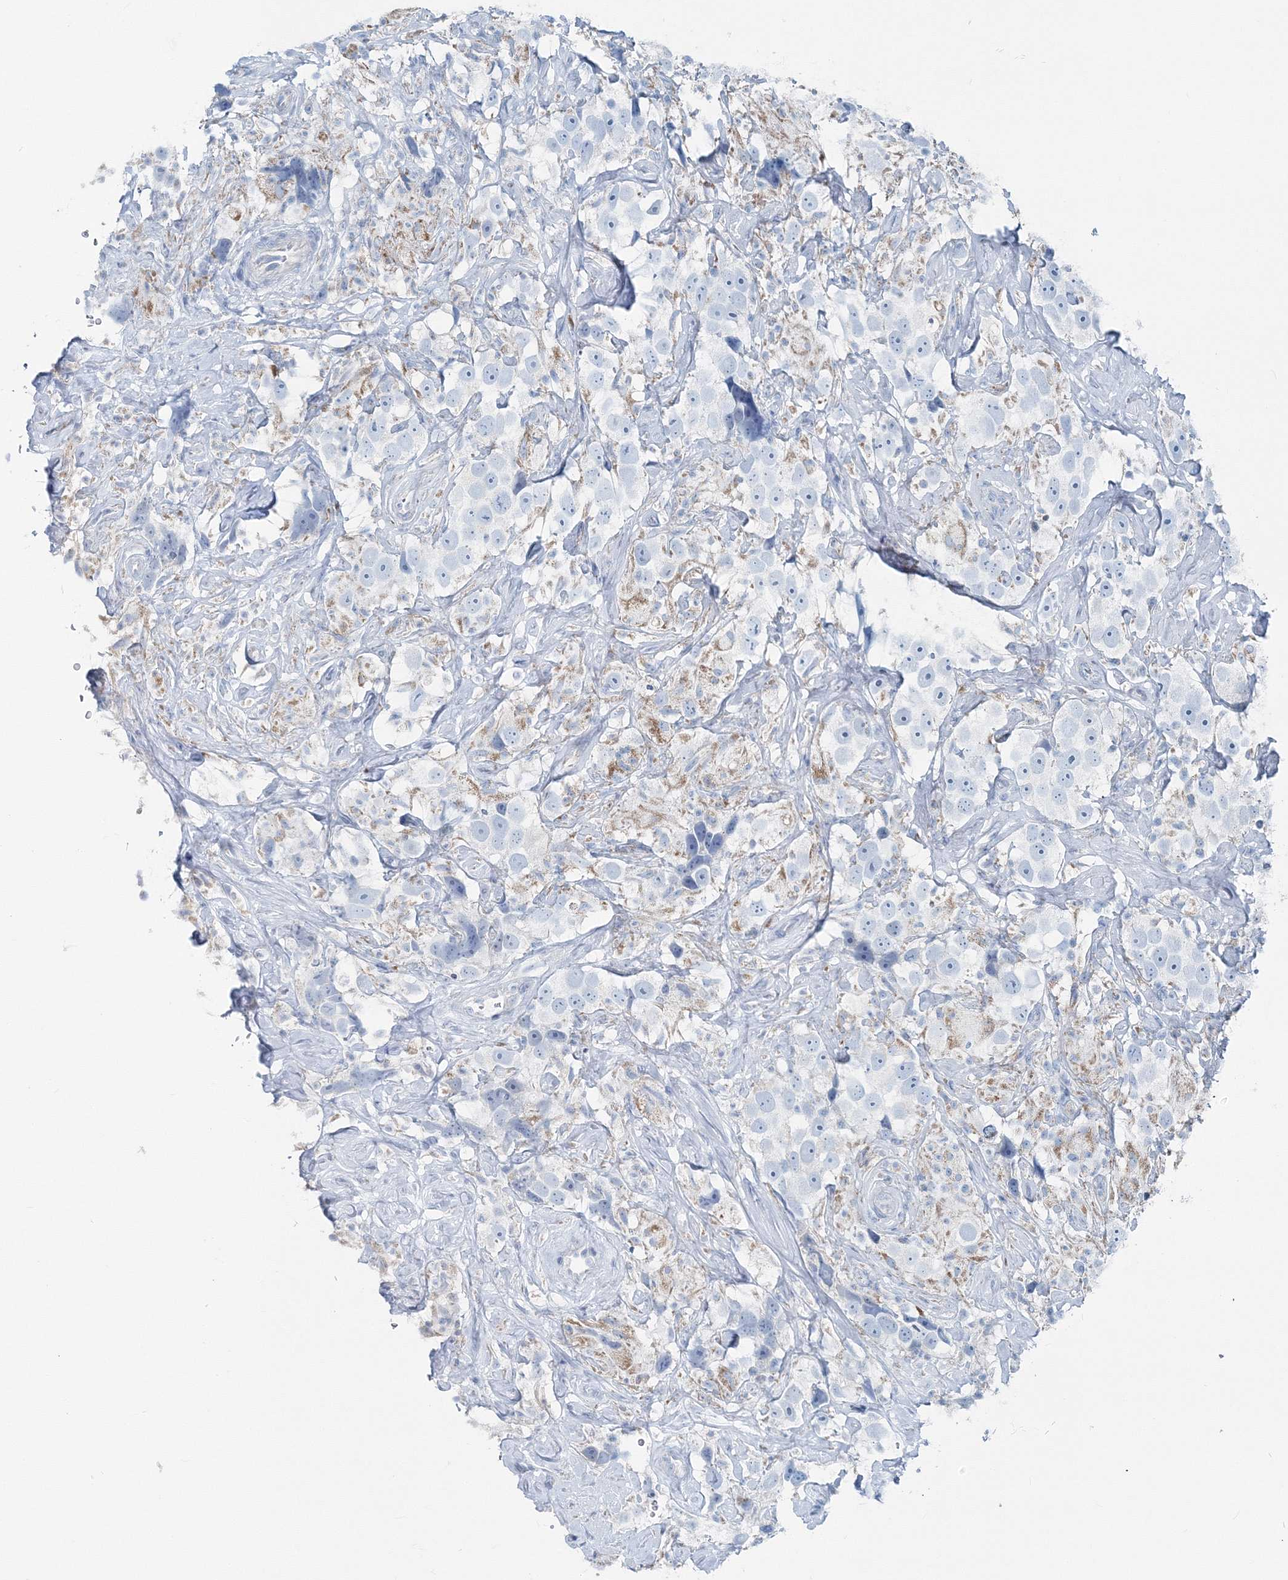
{"staining": {"intensity": "weak", "quantity": "25%-75%", "location": "cytoplasmic/membranous"}, "tissue": "testis cancer", "cell_type": "Tumor cells", "image_type": "cancer", "snomed": [{"axis": "morphology", "description": "Seminoma, NOS"}, {"axis": "topography", "description": "Testis"}], "caption": "The image demonstrates a brown stain indicating the presence of a protein in the cytoplasmic/membranous of tumor cells in seminoma (testis). The staining was performed using DAB, with brown indicating positive protein expression. Nuclei are stained blue with hematoxylin.", "gene": "GABARAPL2", "patient": {"sex": "male", "age": 49}}